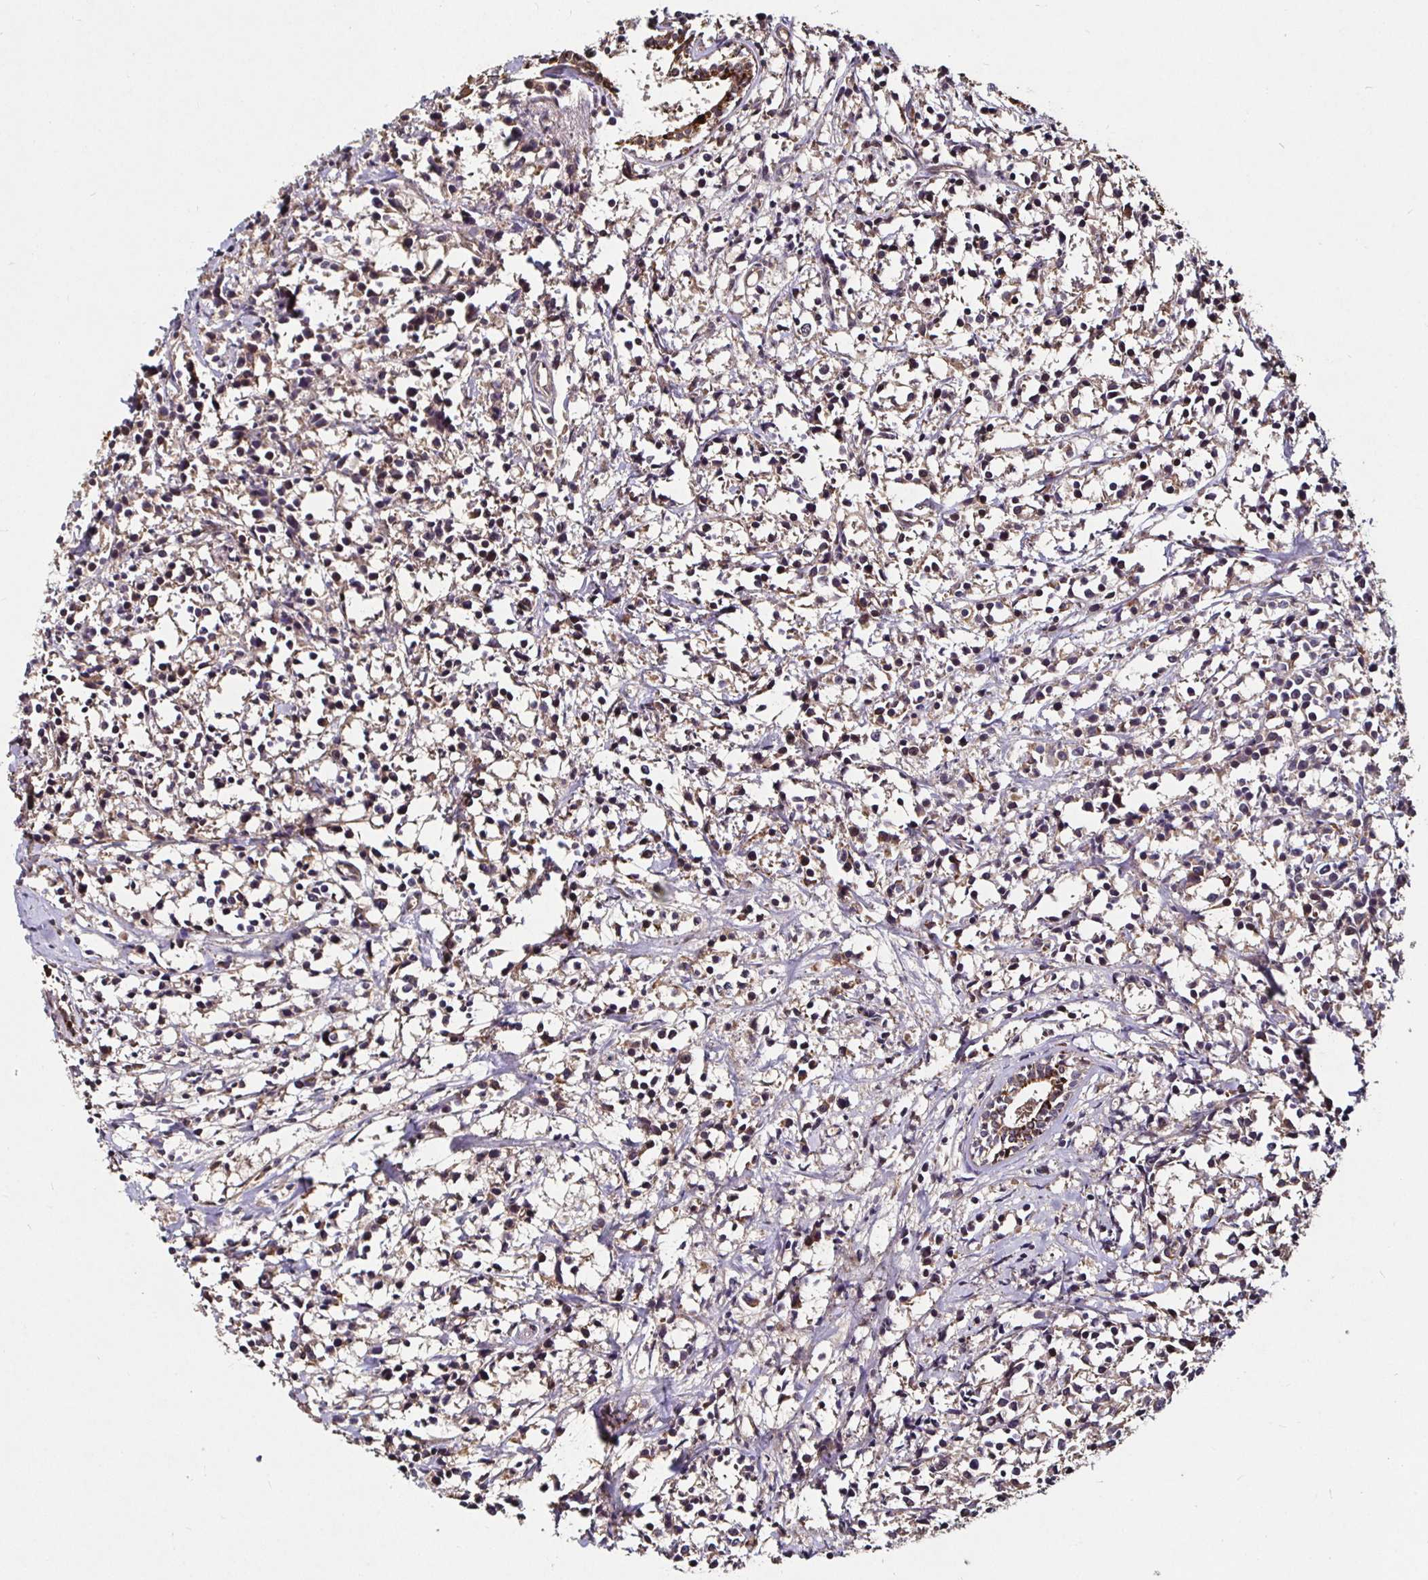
{"staining": {"intensity": "weak", "quantity": "25%-75%", "location": "cytoplasmic/membranous"}, "tissue": "breast cancer", "cell_type": "Tumor cells", "image_type": "cancer", "snomed": [{"axis": "morphology", "description": "Duct carcinoma"}, {"axis": "topography", "description": "Breast"}], "caption": "Weak cytoplasmic/membranous positivity is seen in approximately 25%-75% of tumor cells in breast cancer.", "gene": "SMYD3", "patient": {"sex": "female", "age": 80}}